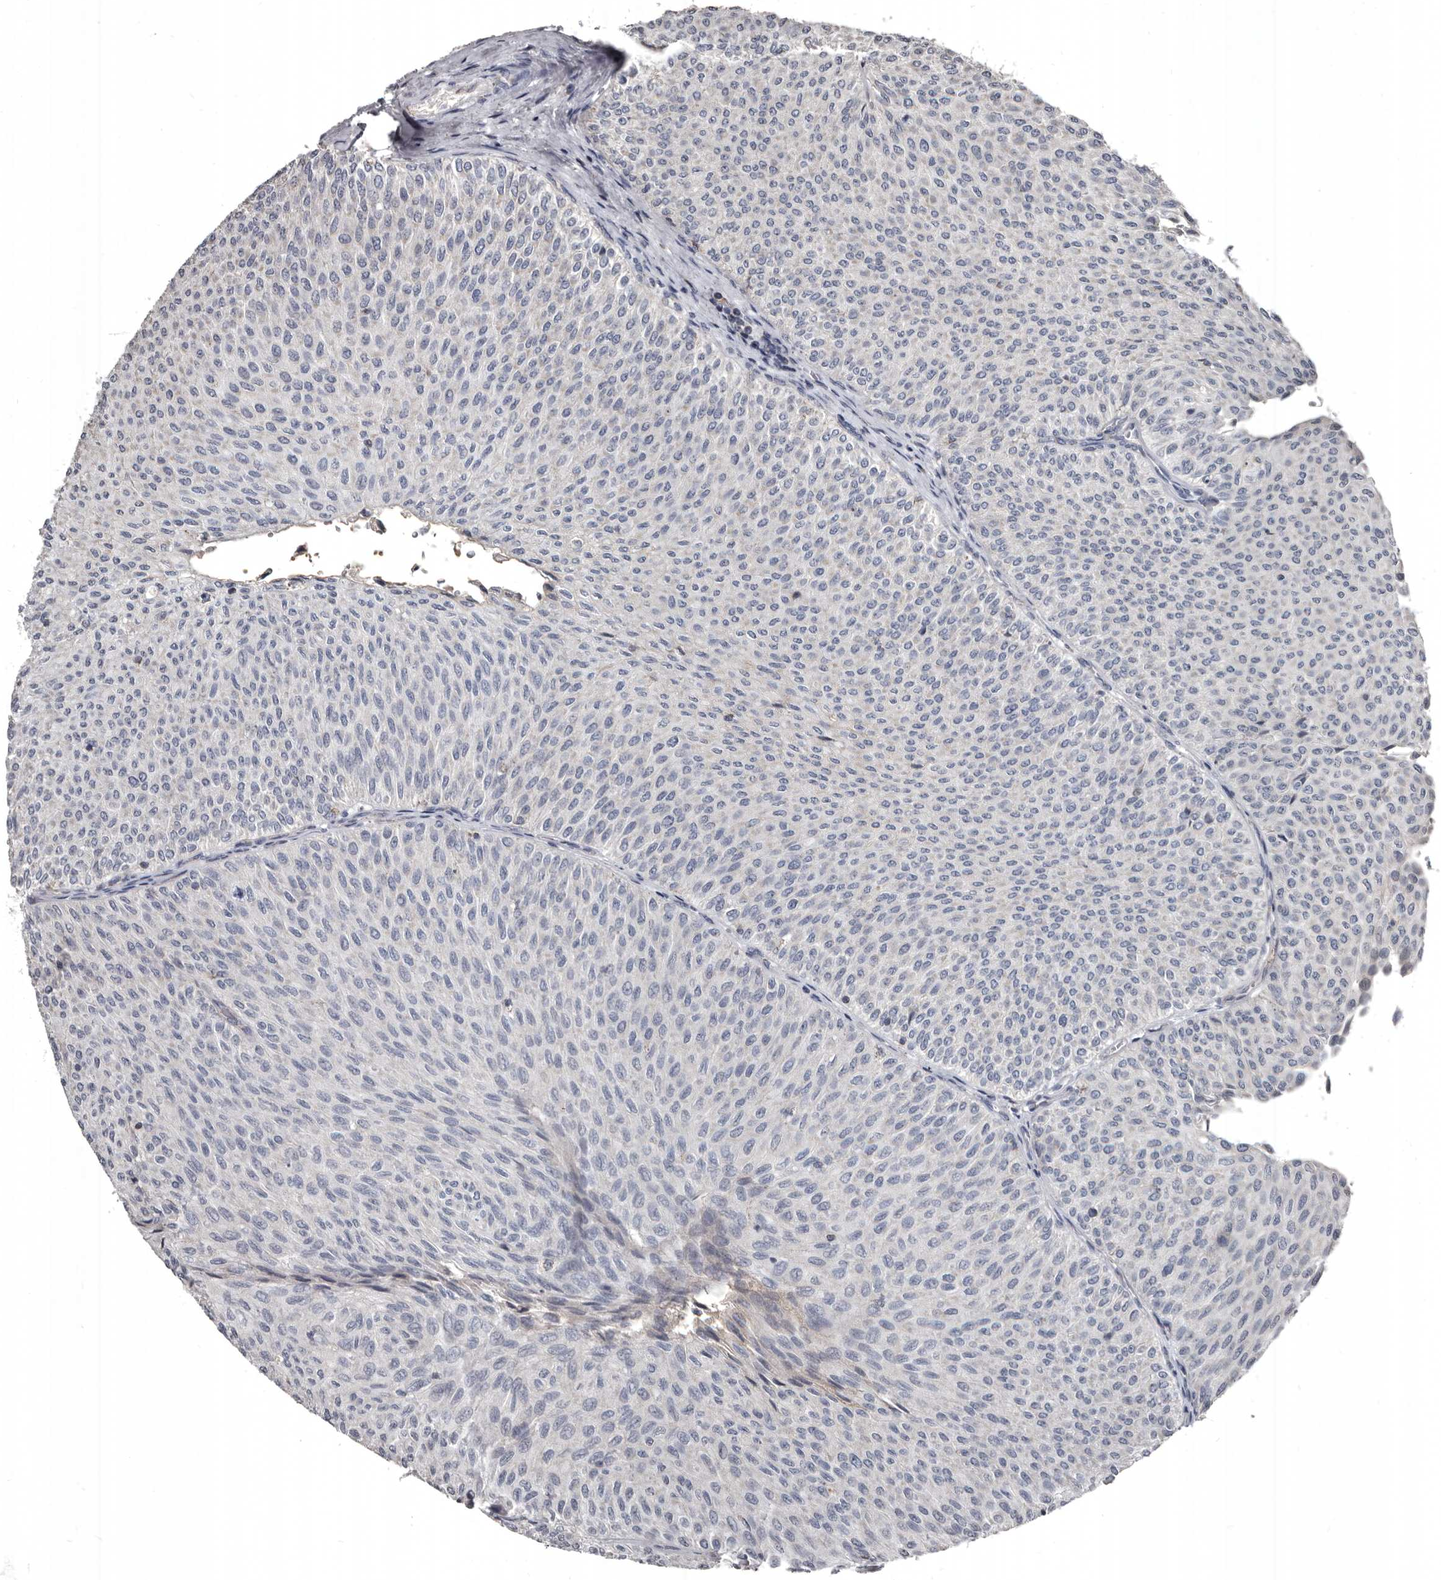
{"staining": {"intensity": "negative", "quantity": "none", "location": "none"}, "tissue": "urothelial cancer", "cell_type": "Tumor cells", "image_type": "cancer", "snomed": [{"axis": "morphology", "description": "Urothelial carcinoma, Low grade"}, {"axis": "topography", "description": "Urinary bladder"}], "caption": "DAB (3,3'-diaminobenzidine) immunohistochemical staining of human urothelial carcinoma (low-grade) demonstrates no significant staining in tumor cells.", "gene": "GREB1", "patient": {"sex": "male", "age": 78}}